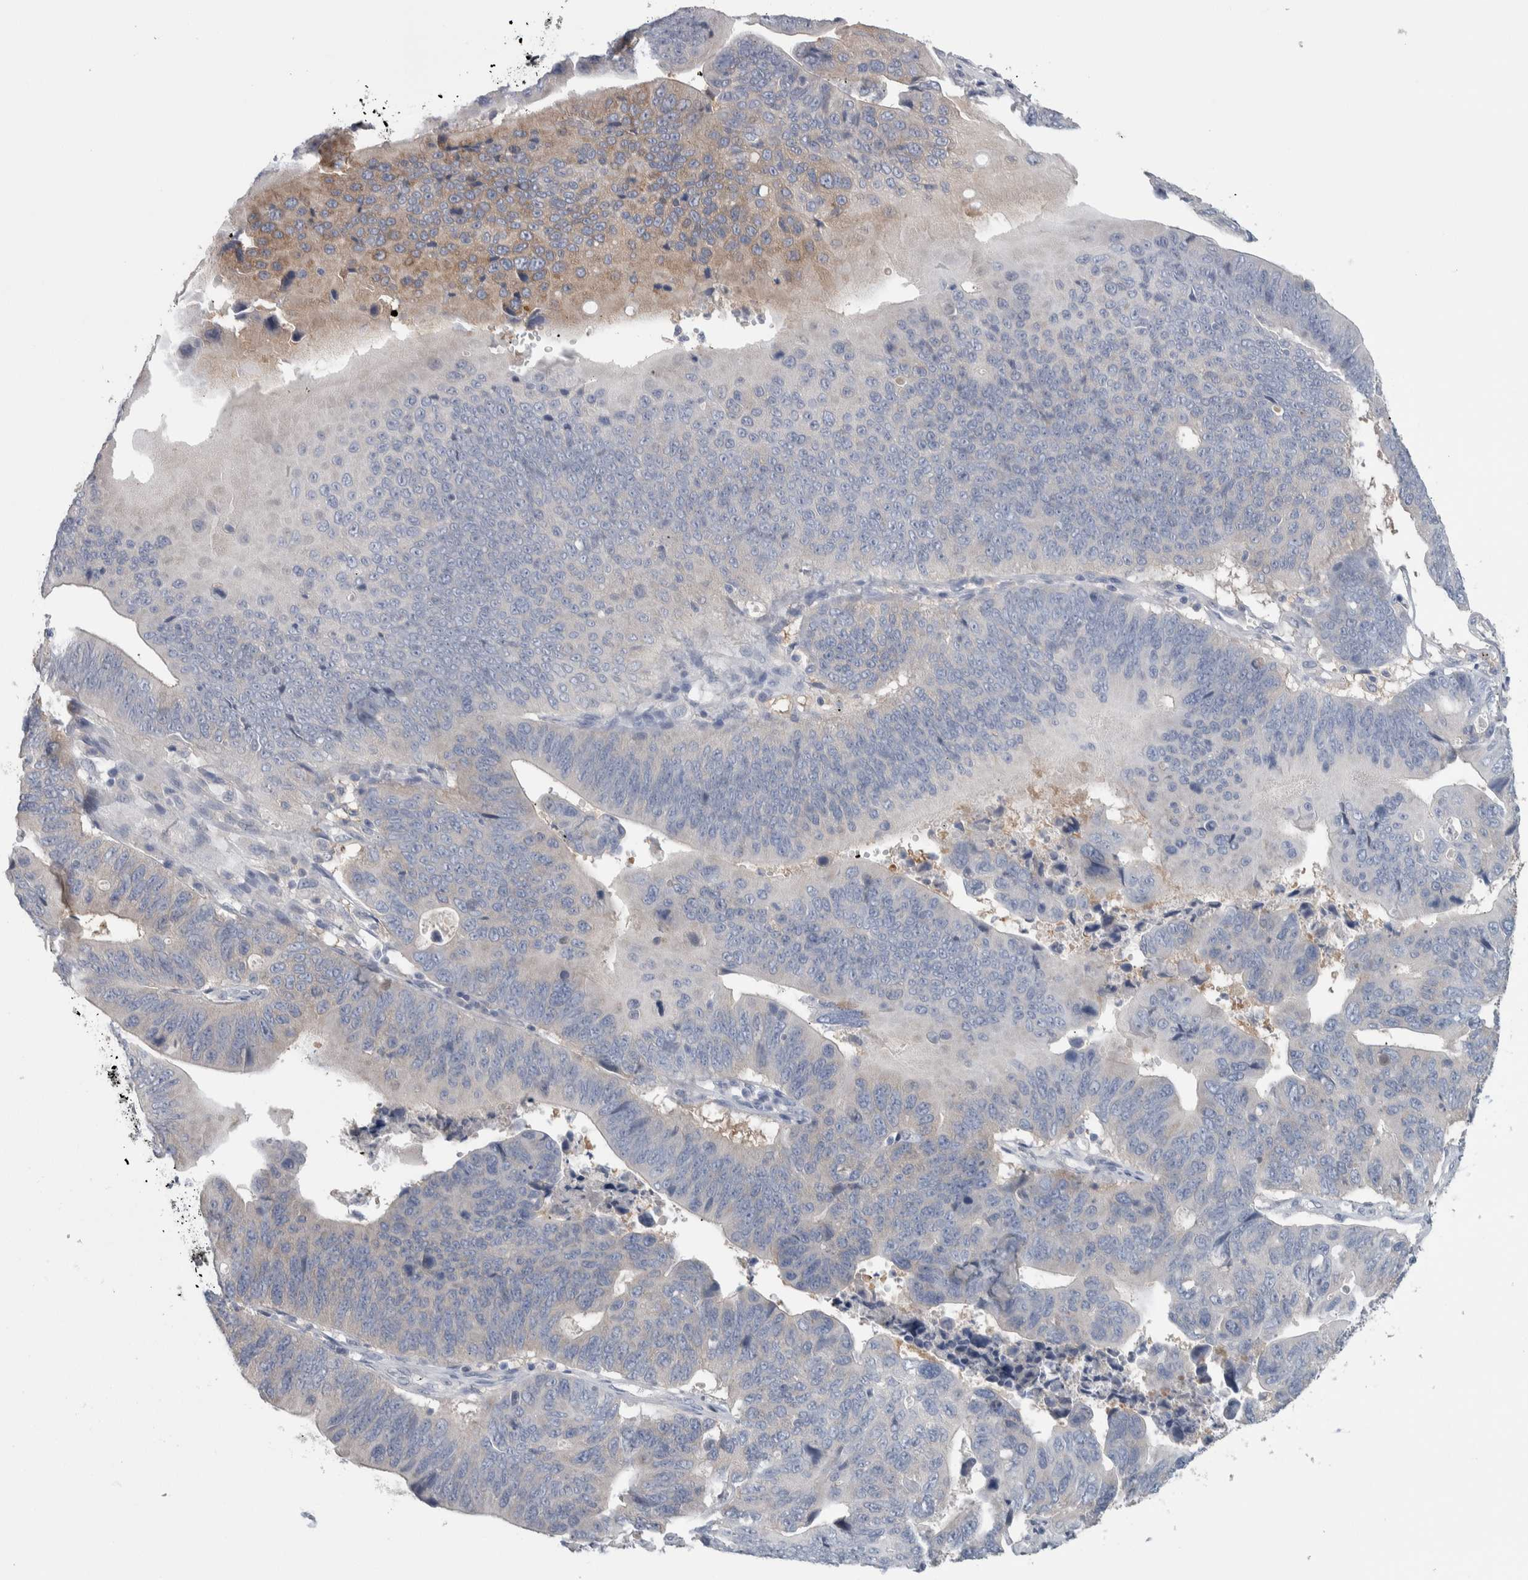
{"staining": {"intensity": "weak", "quantity": "<25%", "location": "cytoplasmic/membranous"}, "tissue": "stomach cancer", "cell_type": "Tumor cells", "image_type": "cancer", "snomed": [{"axis": "morphology", "description": "Adenocarcinoma, NOS"}, {"axis": "topography", "description": "Stomach"}], "caption": "Stomach cancer (adenocarcinoma) was stained to show a protein in brown. There is no significant positivity in tumor cells.", "gene": "GPHN", "patient": {"sex": "male", "age": 59}}